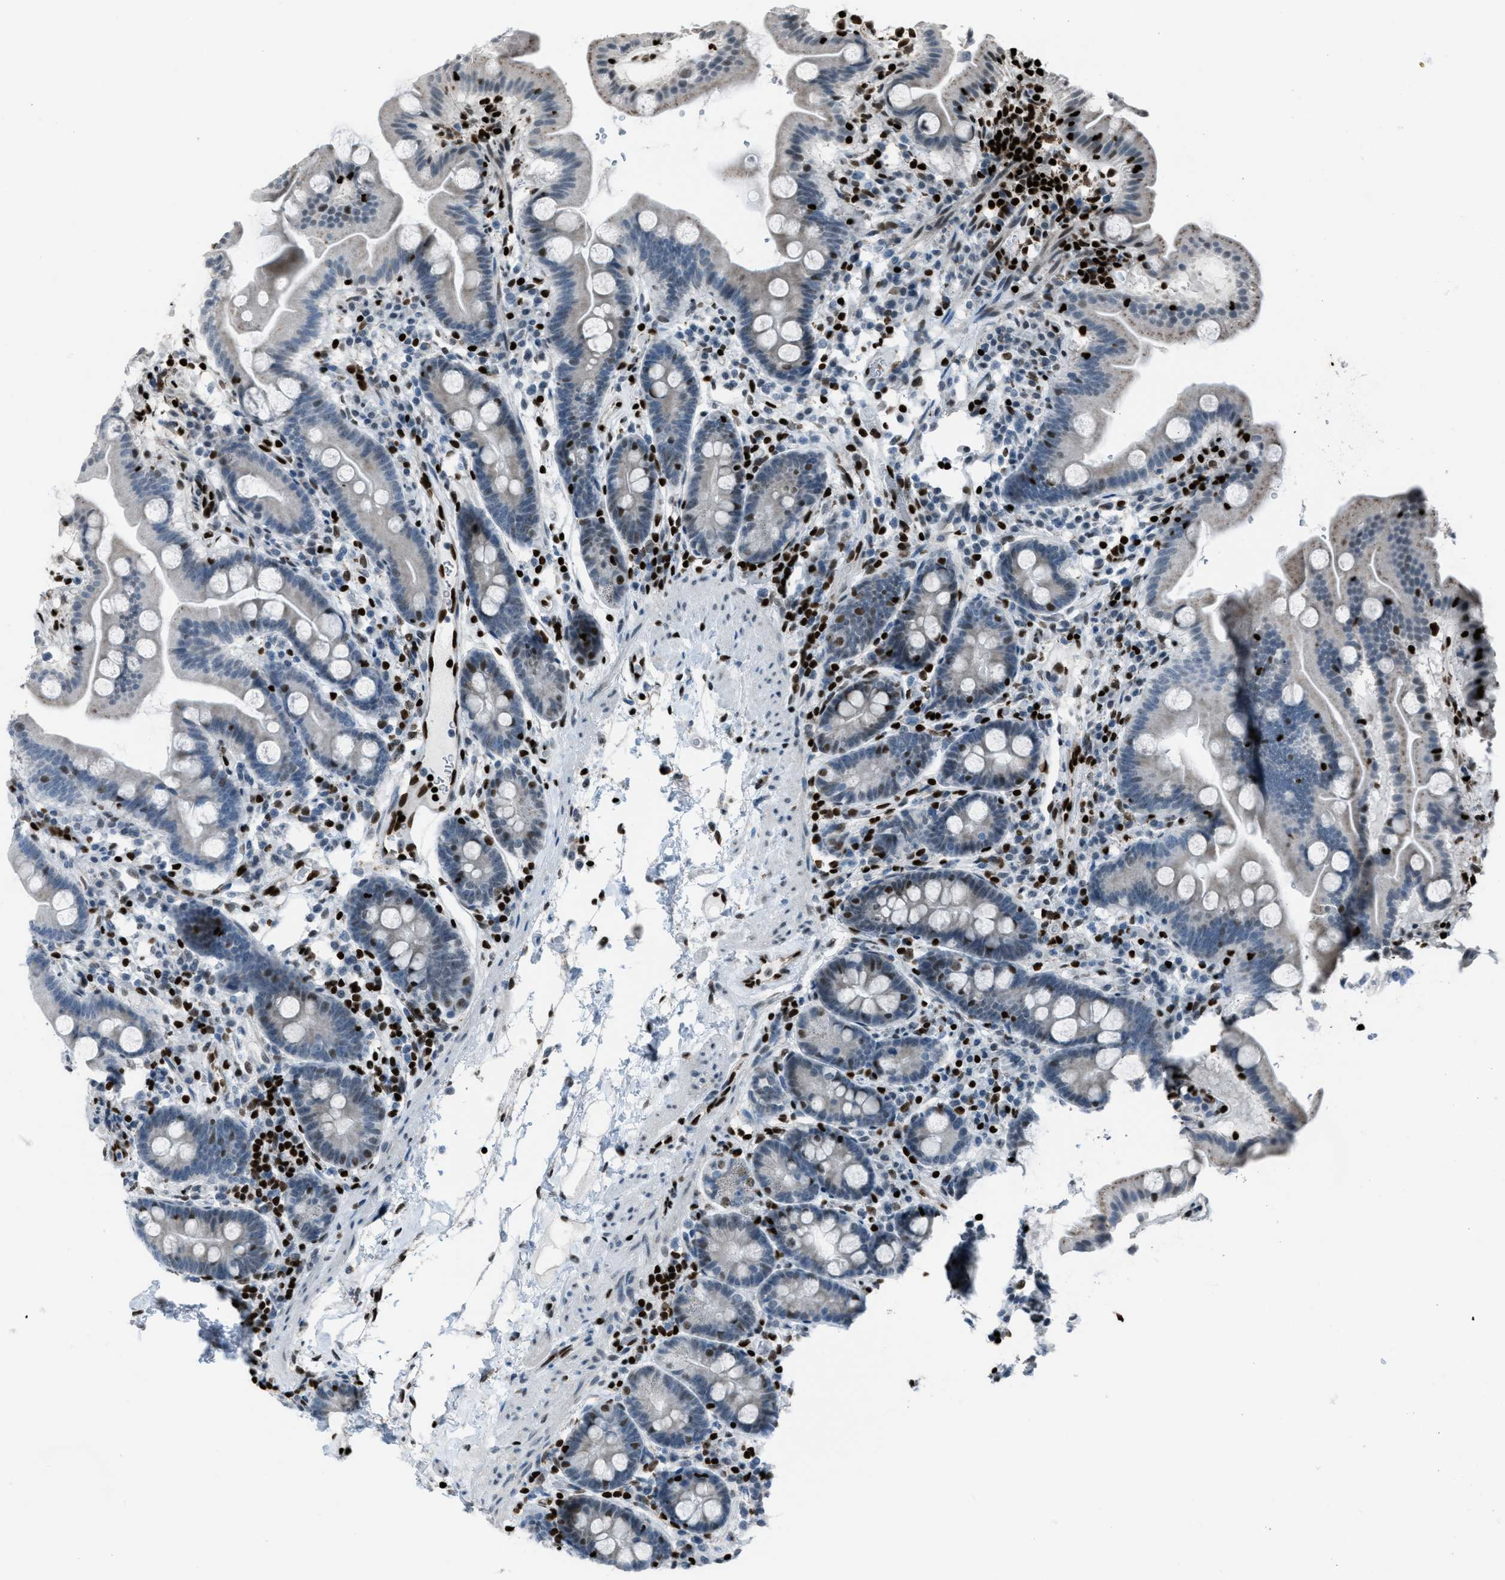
{"staining": {"intensity": "moderate", "quantity": "<25%", "location": "nuclear"}, "tissue": "duodenum", "cell_type": "Glandular cells", "image_type": "normal", "snomed": [{"axis": "morphology", "description": "Normal tissue, NOS"}, {"axis": "topography", "description": "Duodenum"}], "caption": "This micrograph demonstrates immunohistochemistry (IHC) staining of unremarkable duodenum, with low moderate nuclear positivity in approximately <25% of glandular cells.", "gene": "SLFN5", "patient": {"sex": "male", "age": 50}}